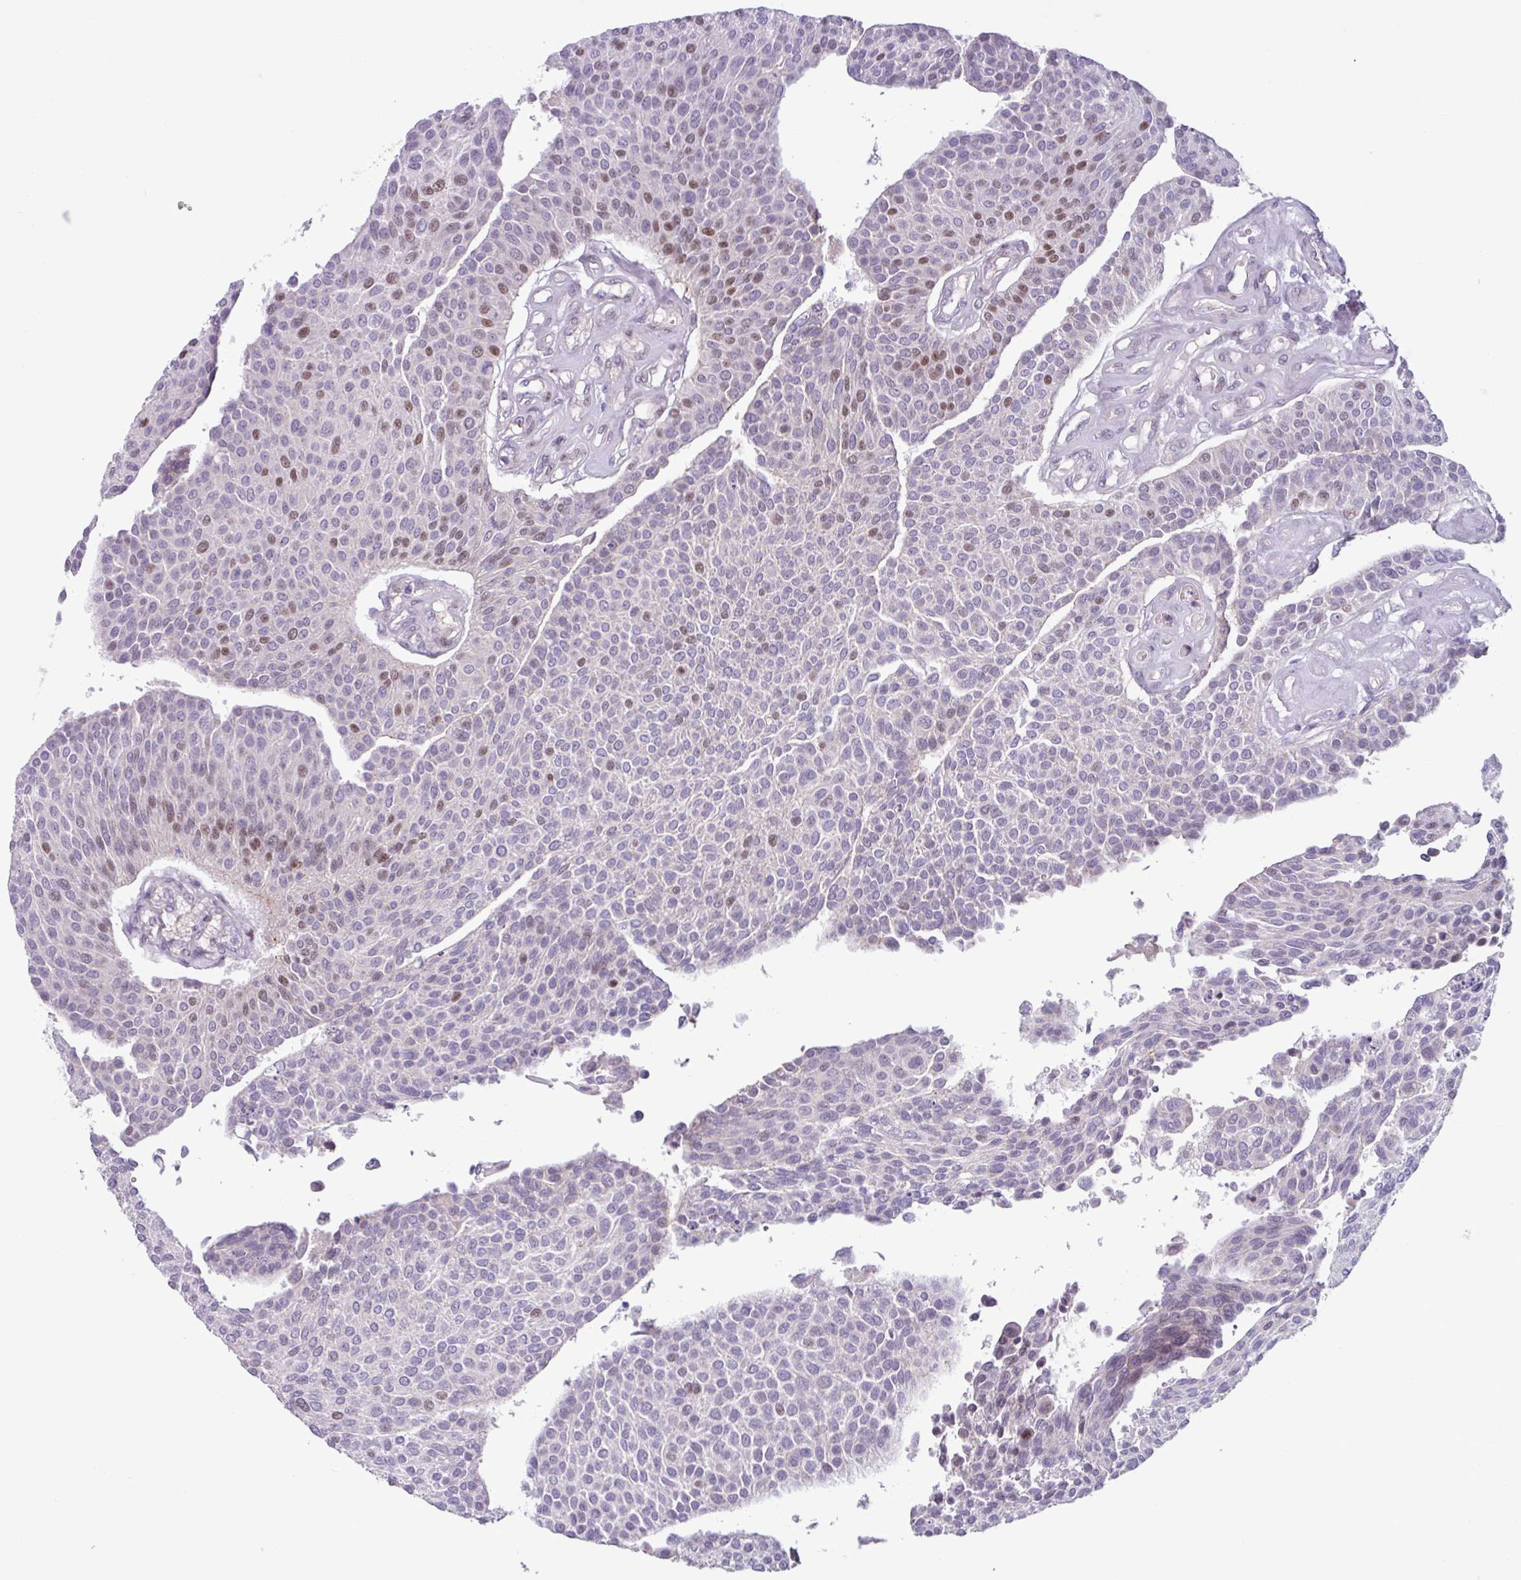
{"staining": {"intensity": "moderate", "quantity": "<25%", "location": "nuclear"}, "tissue": "urothelial cancer", "cell_type": "Tumor cells", "image_type": "cancer", "snomed": [{"axis": "morphology", "description": "Urothelial carcinoma, NOS"}, {"axis": "topography", "description": "Urinary bladder"}], "caption": "Urothelial cancer was stained to show a protein in brown. There is low levels of moderate nuclear expression in about <25% of tumor cells.", "gene": "ZNF575", "patient": {"sex": "male", "age": 55}}